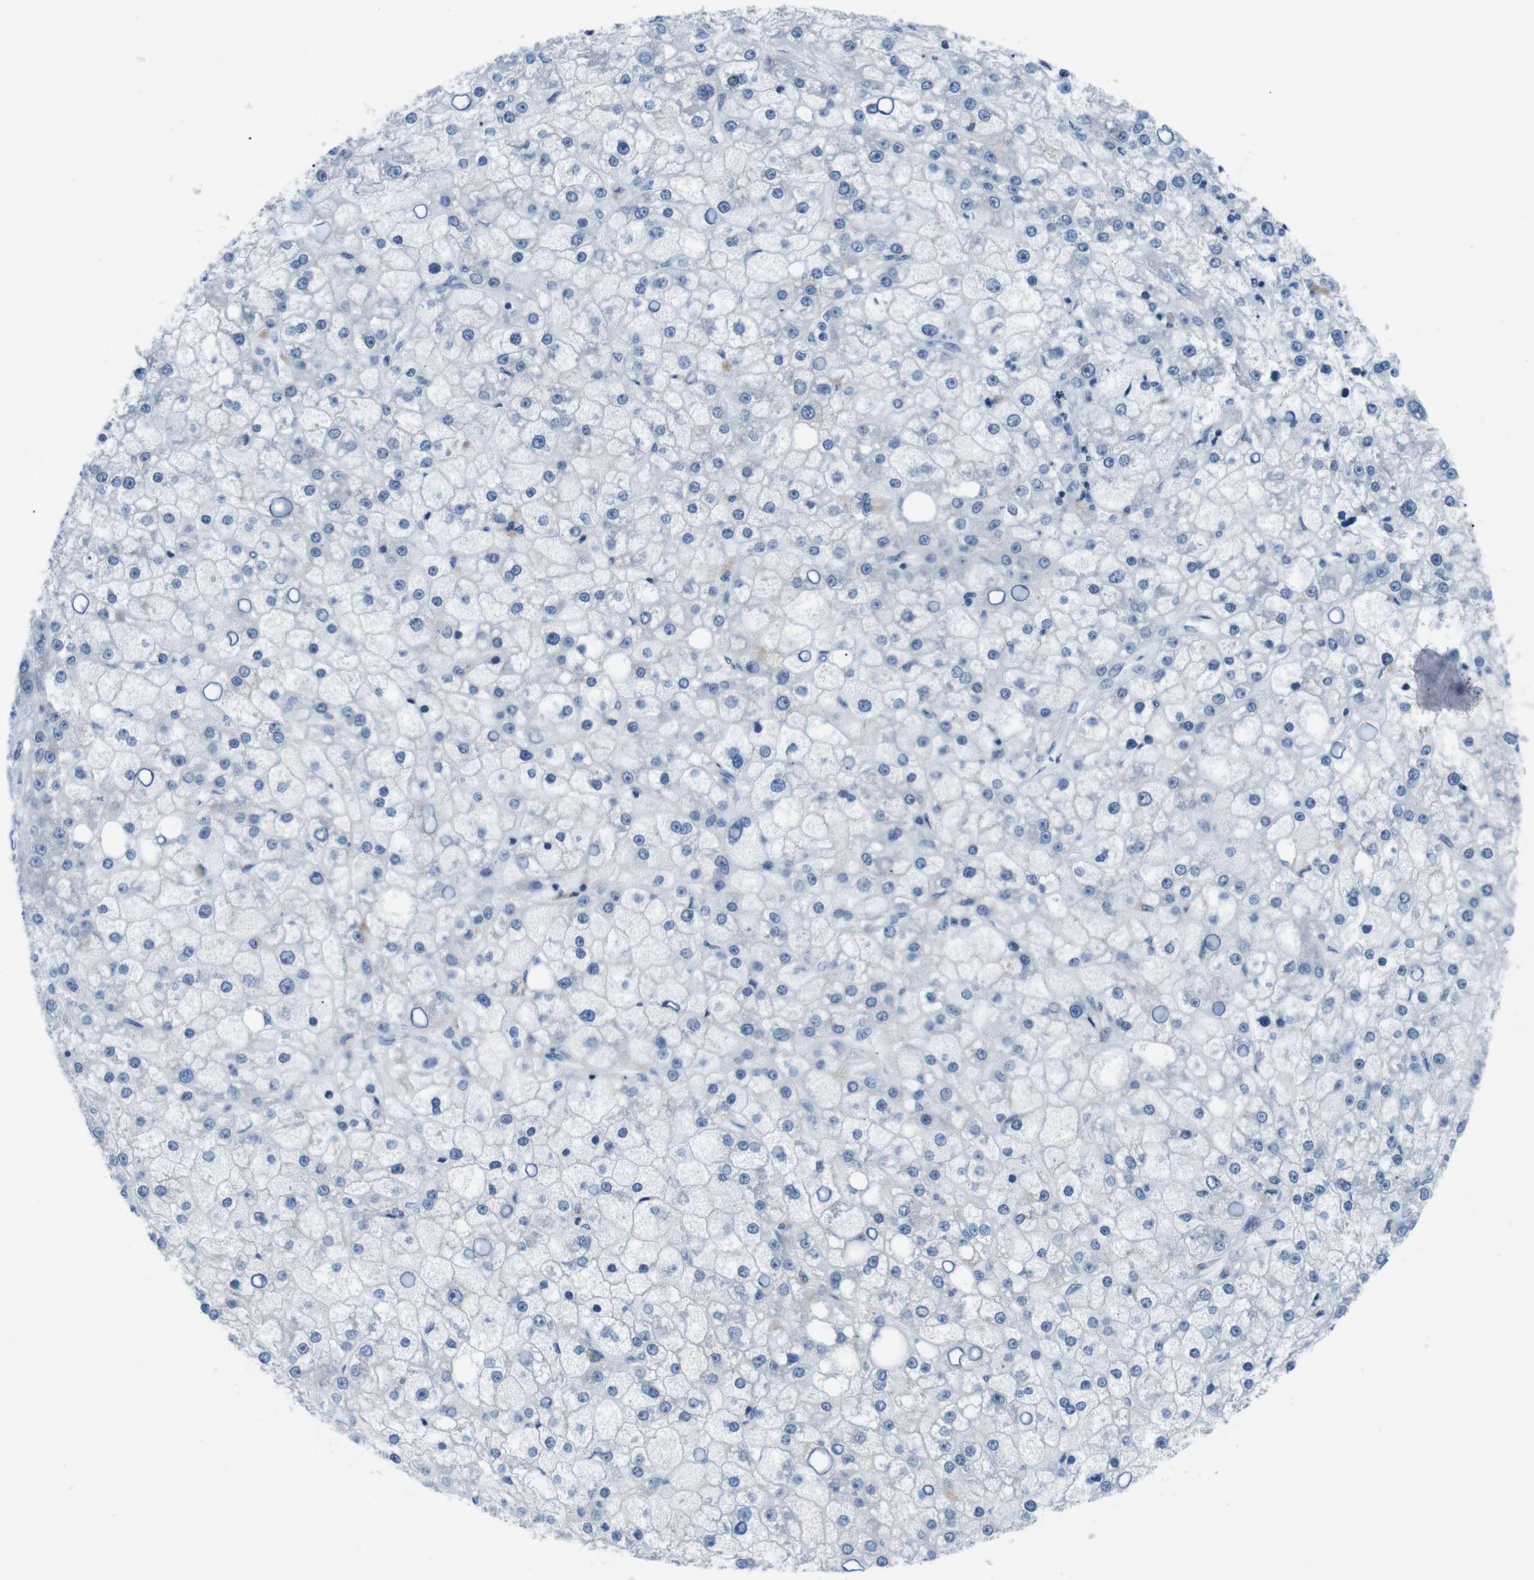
{"staining": {"intensity": "negative", "quantity": "none", "location": "none"}, "tissue": "liver cancer", "cell_type": "Tumor cells", "image_type": "cancer", "snomed": [{"axis": "morphology", "description": "Carcinoma, Hepatocellular, NOS"}, {"axis": "topography", "description": "Liver"}], "caption": "There is no significant positivity in tumor cells of liver cancer.", "gene": "GOLGA2", "patient": {"sex": "male", "age": 67}}